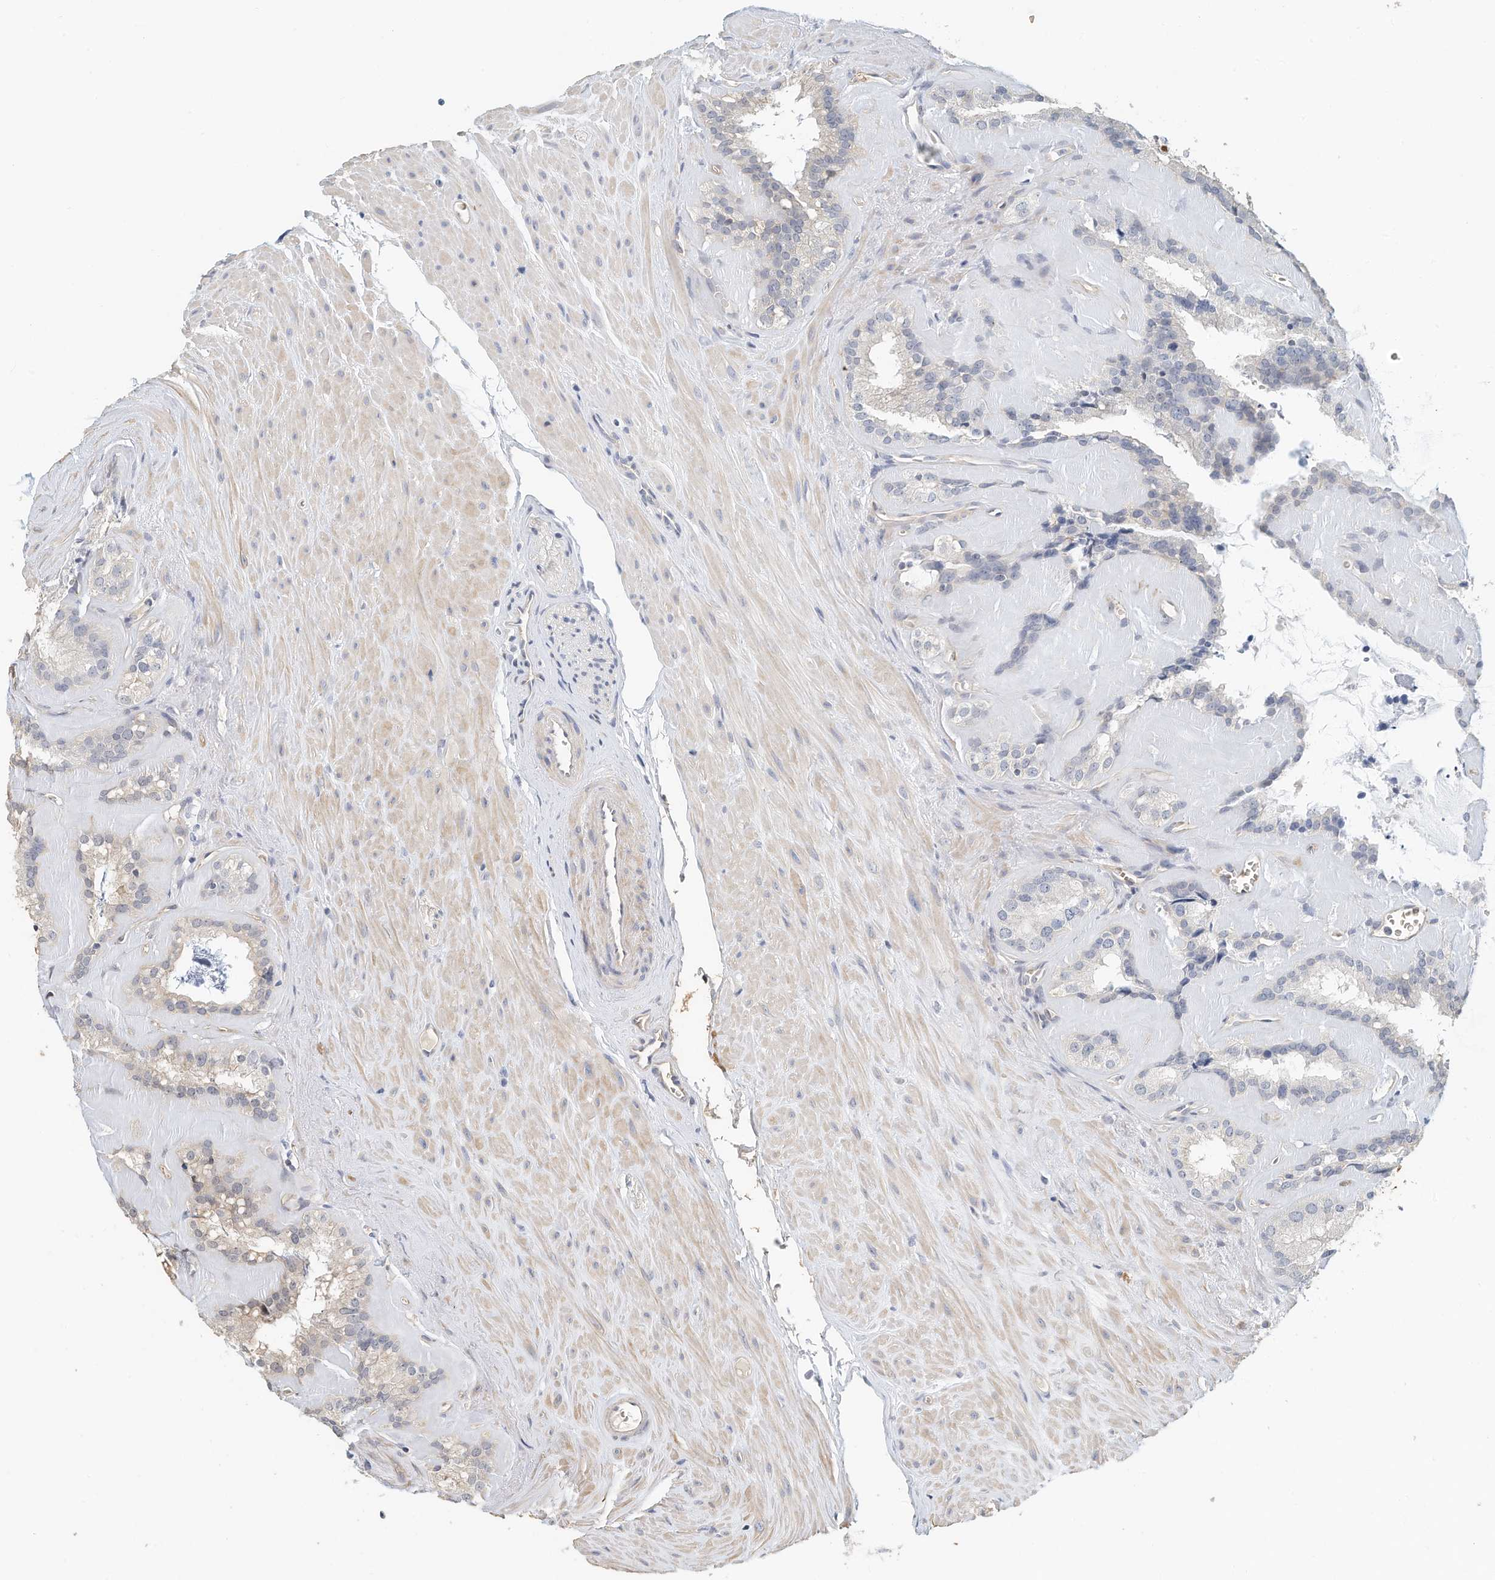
{"staining": {"intensity": "negative", "quantity": "none", "location": "none"}, "tissue": "seminal vesicle", "cell_type": "Glandular cells", "image_type": "normal", "snomed": [{"axis": "morphology", "description": "Normal tissue, NOS"}, {"axis": "topography", "description": "Prostate"}, {"axis": "topography", "description": "Seminal veicle"}], "caption": "This is an immunohistochemistry histopathology image of unremarkable human seminal vesicle. There is no staining in glandular cells.", "gene": "RCAN3", "patient": {"sex": "male", "age": 59}}